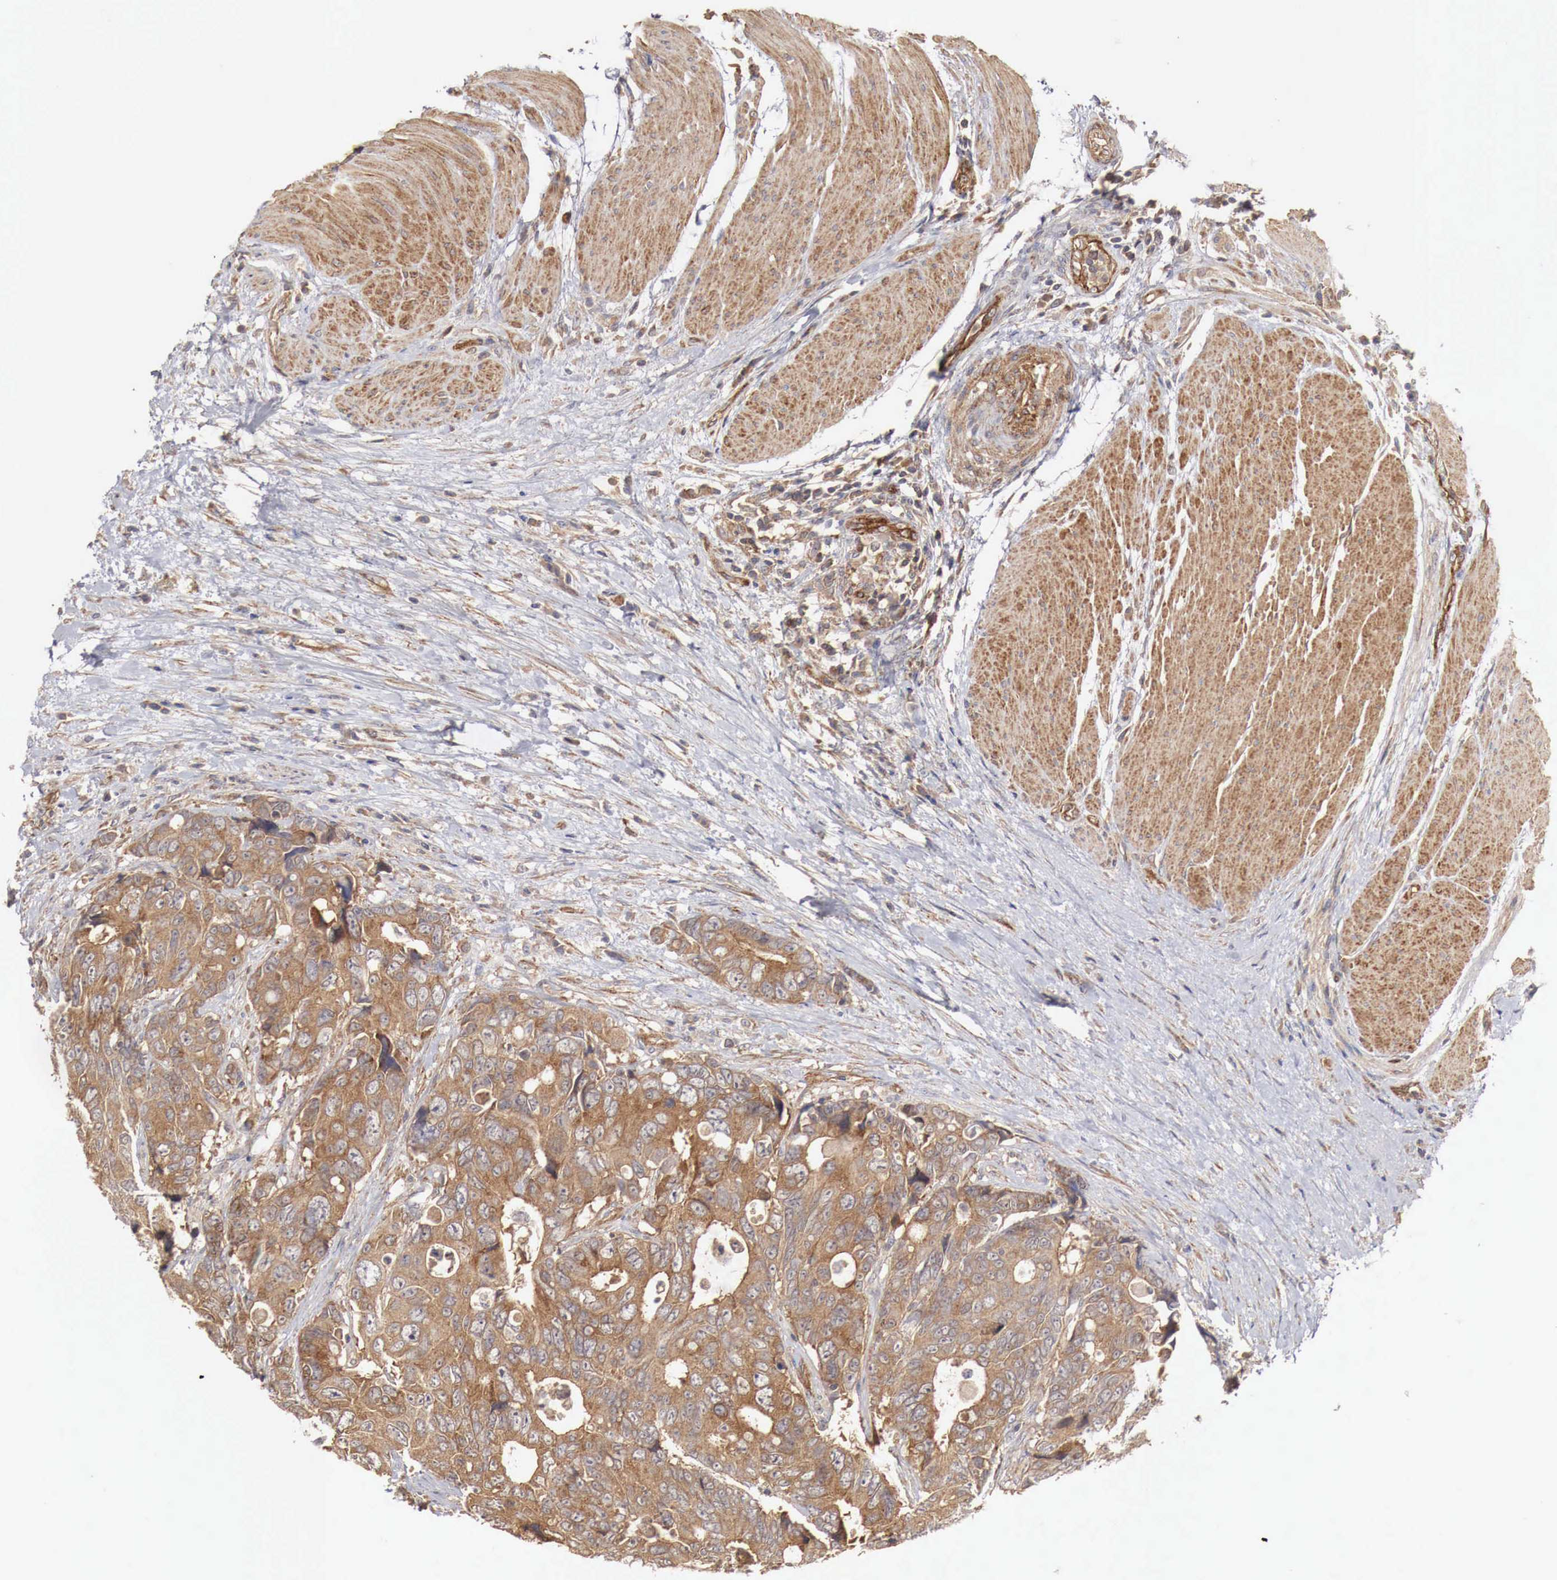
{"staining": {"intensity": "moderate", "quantity": ">75%", "location": "cytoplasmic/membranous"}, "tissue": "colorectal cancer", "cell_type": "Tumor cells", "image_type": "cancer", "snomed": [{"axis": "morphology", "description": "Adenocarcinoma, NOS"}, {"axis": "topography", "description": "Rectum"}], "caption": "Tumor cells exhibit moderate cytoplasmic/membranous expression in approximately >75% of cells in colorectal cancer (adenocarcinoma).", "gene": "ARMCX4", "patient": {"sex": "female", "age": 67}}